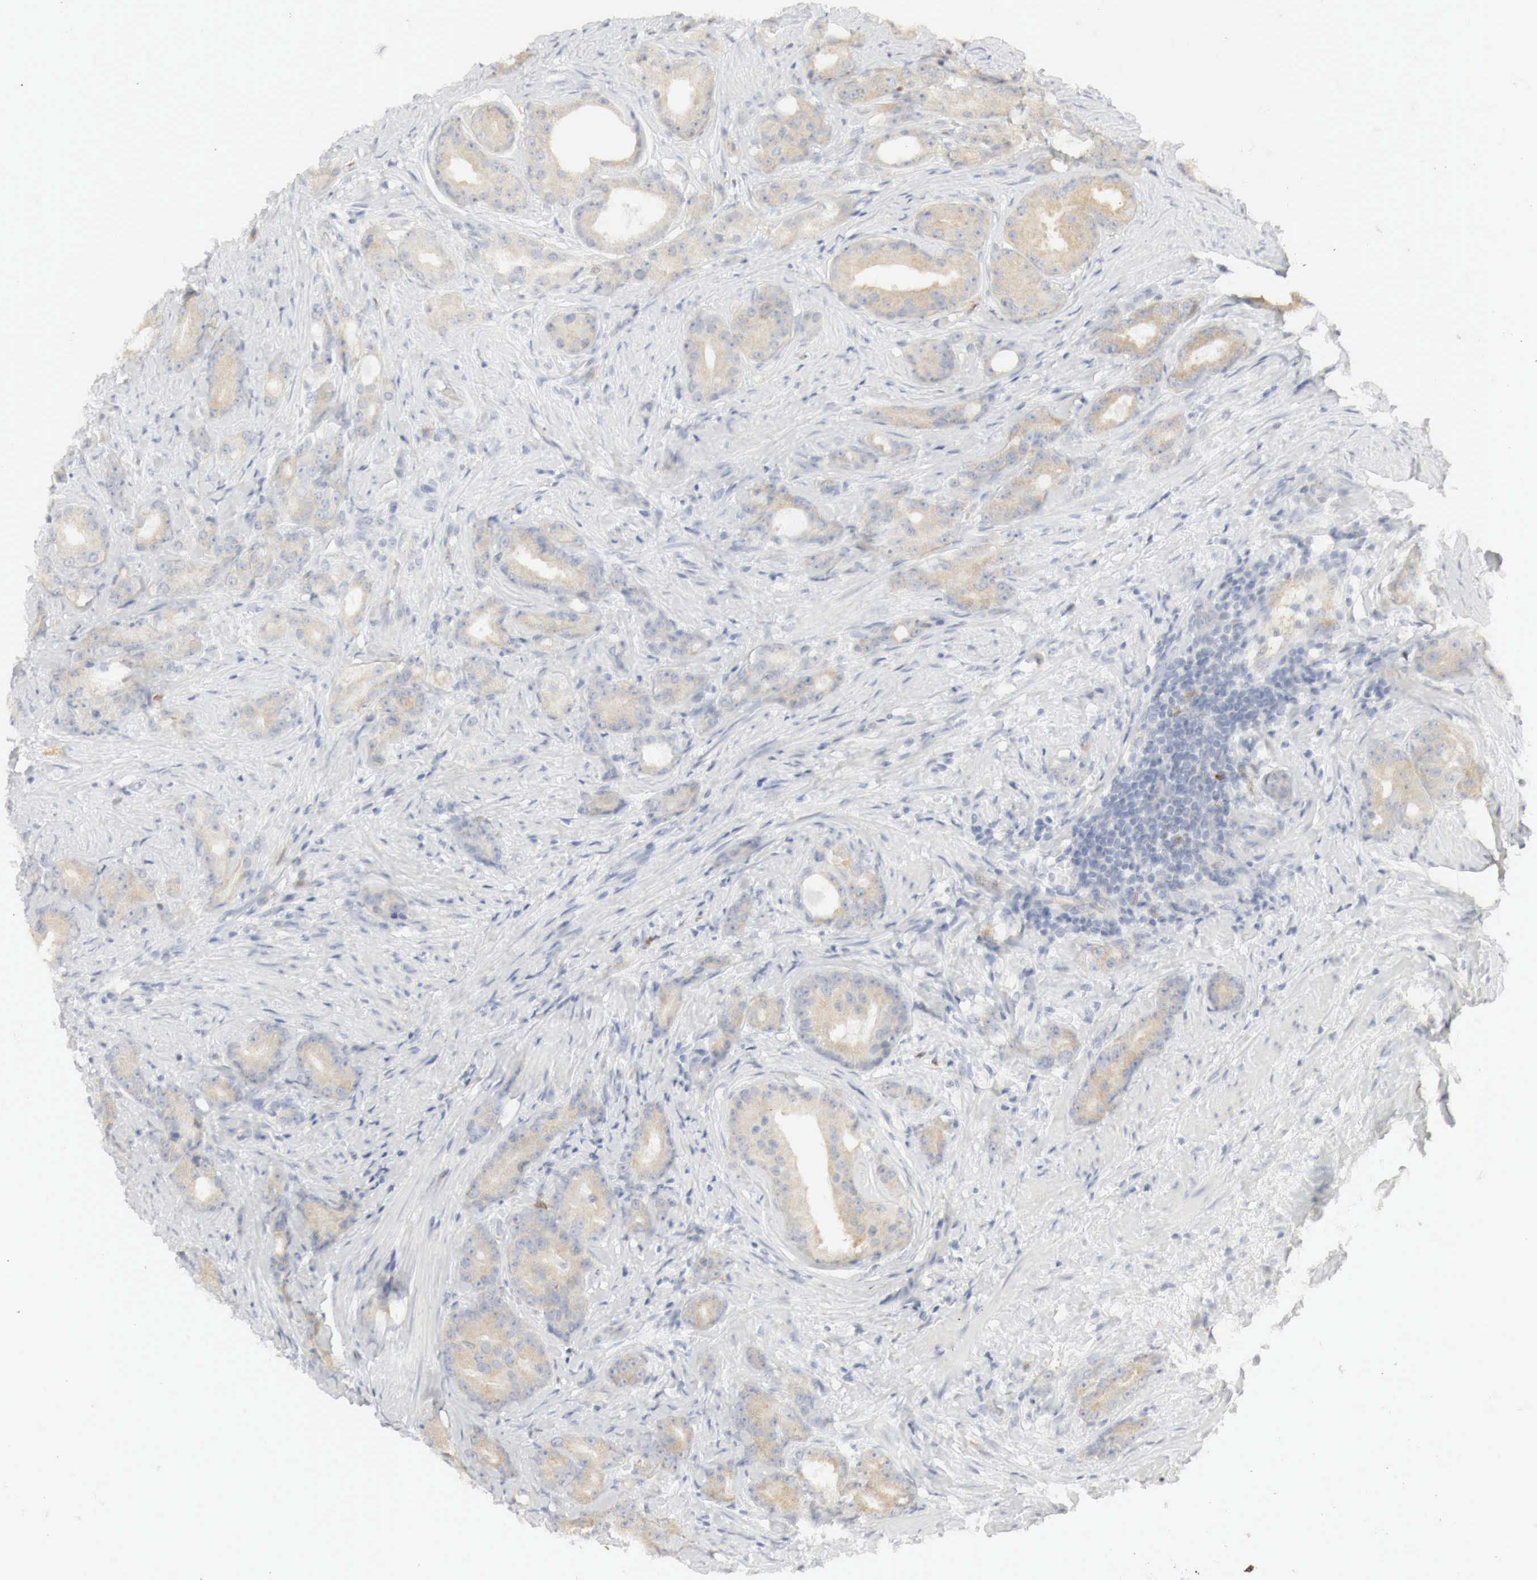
{"staining": {"intensity": "weak", "quantity": "25%-75%", "location": "cytoplasmic/membranous"}, "tissue": "prostate cancer", "cell_type": "Tumor cells", "image_type": "cancer", "snomed": [{"axis": "morphology", "description": "Adenocarcinoma, Medium grade"}, {"axis": "topography", "description": "Prostate"}], "caption": "IHC histopathology image of adenocarcinoma (medium-grade) (prostate) stained for a protein (brown), which demonstrates low levels of weak cytoplasmic/membranous staining in approximately 25%-75% of tumor cells.", "gene": "TP63", "patient": {"sex": "male", "age": 59}}